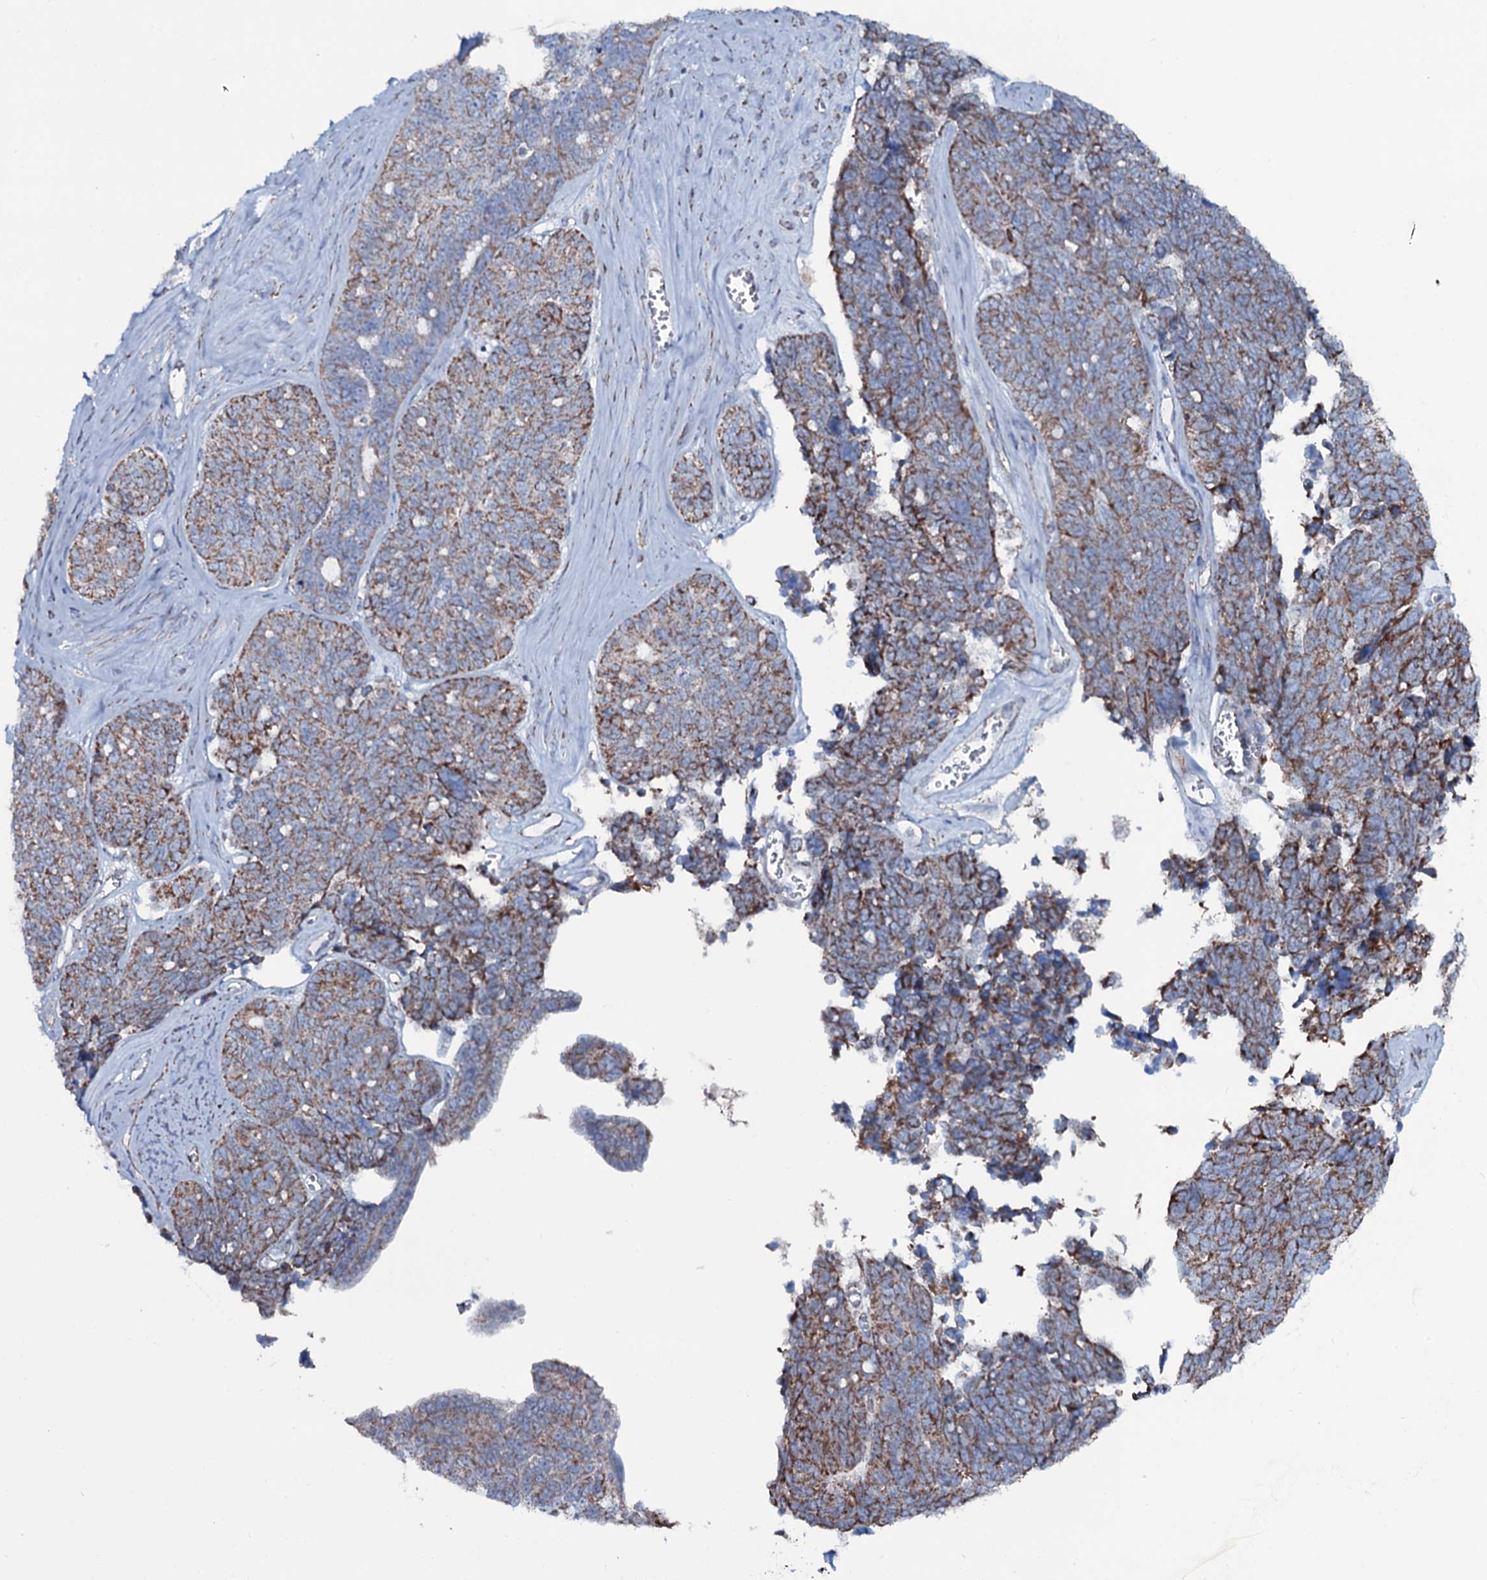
{"staining": {"intensity": "moderate", "quantity": ">75%", "location": "cytoplasmic/membranous"}, "tissue": "ovarian cancer", "cell_type": "Tumor cells", "image_type": "cancer", "snomed": [{"axis": "morphology", "description": "Cystadenocarcinoma, serous, NOS"}, {"axis": "topography", "description": "Ovary"}], "caption": "Immunohistochemistry (IHC) of human ovarian cancer demonstrates medium levels of moderate cytoplasmic/membranous expression in about >75% of tumor cells.", "gene": "MRPS35", "patient": {"sex": "female", "age": 79}}